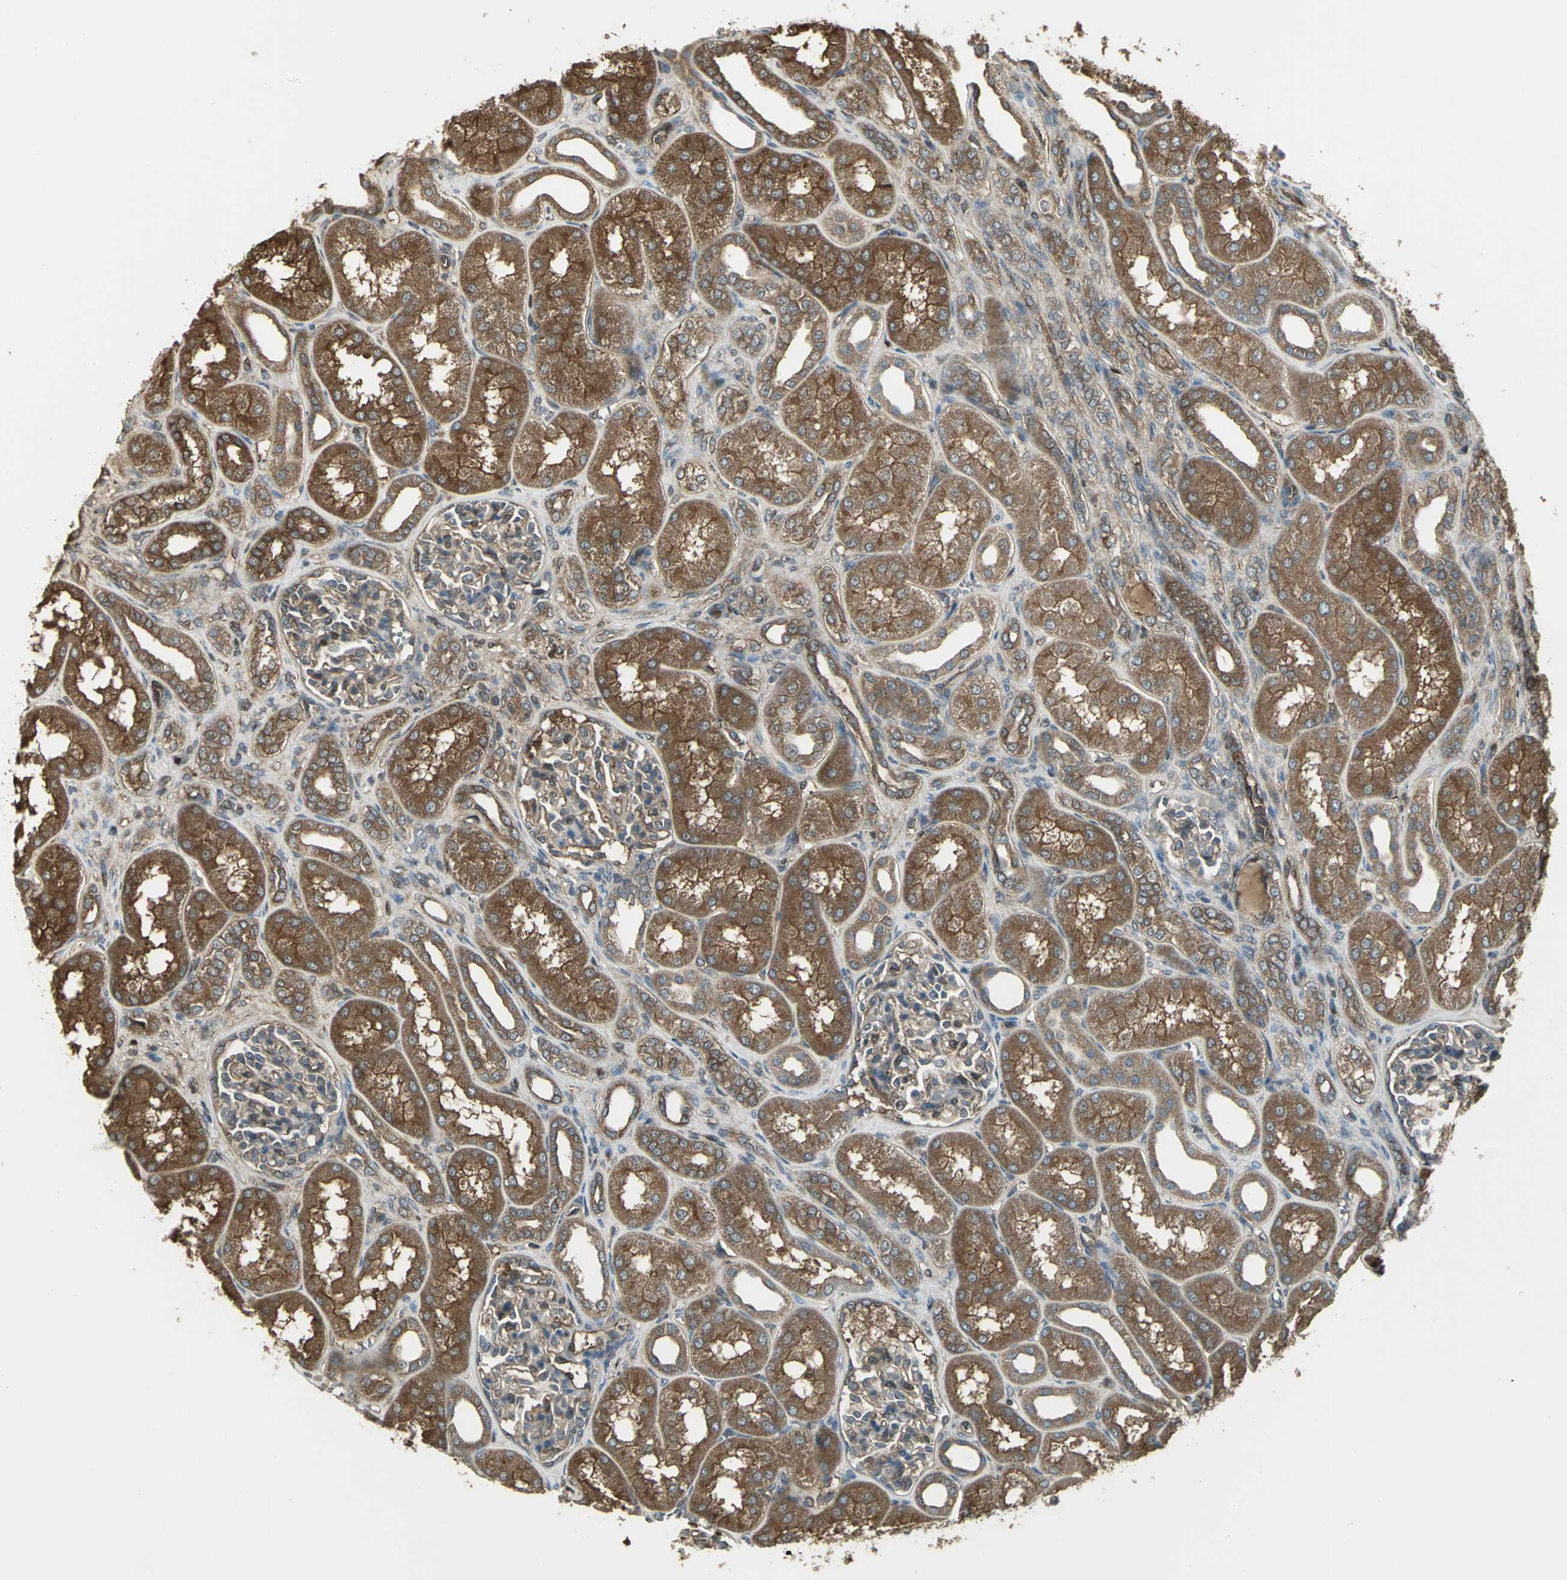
{"staining": {"intensity": "moderate", "quantity": ">75%", "location": "cytoplasmic/membranous"}, "tissue": "kidney", "cell_type": "Cells in glomeruli", "image_type": "normal", "snomed": [{"axis": "morphology", "description": "Normal tissue, NOS"}, {"axis": "topography", "description": "Kidney"}], "caption": "Immunohistochemical staining of unremarkable human kidney demonstrates moderate cytoplasmic/membranous protein positivity in approximately >75% of cells in glomeruli.", "gene": "PRXL2B", "patient": {"sex": "male", "age": 7}}